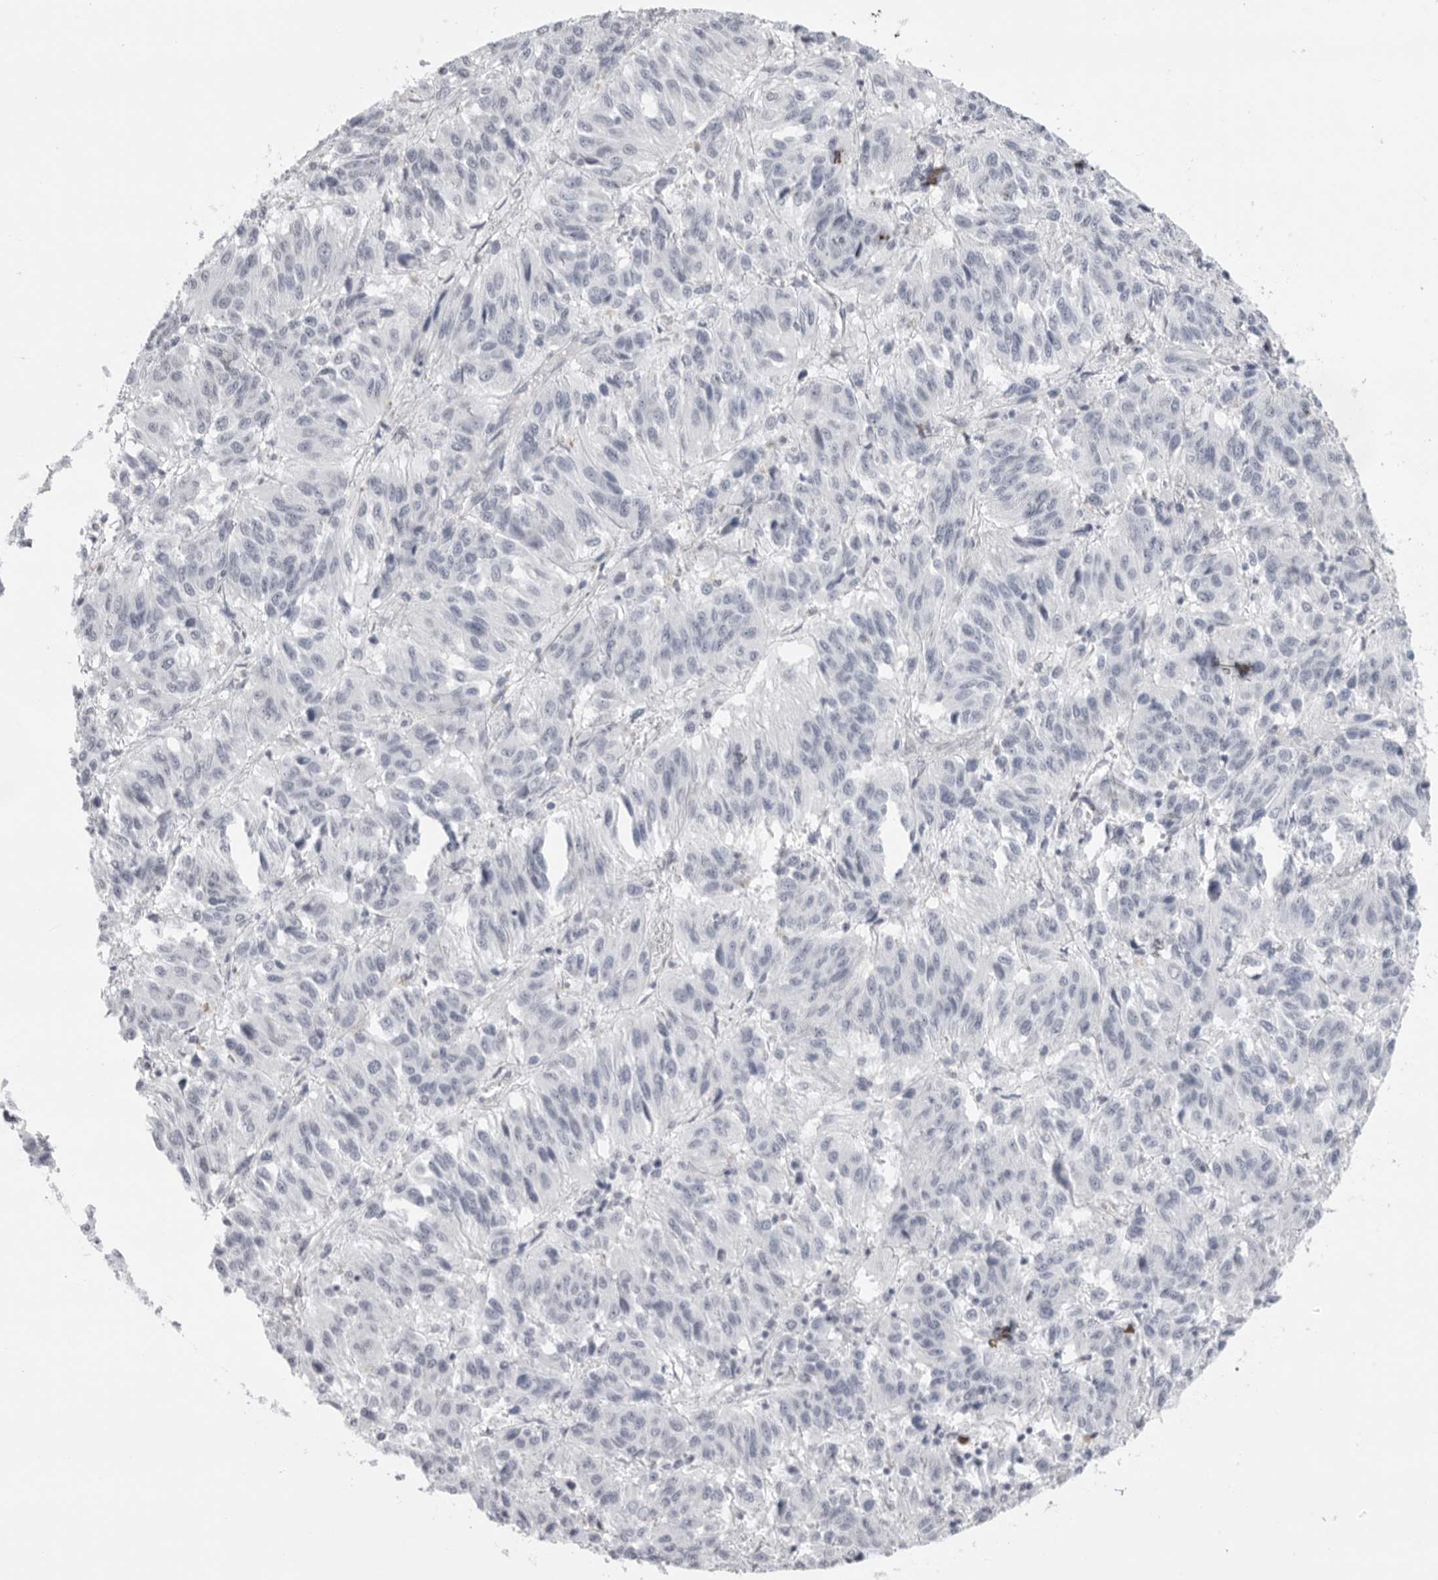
{"staining": {"intensity": "negative", "quantity": "none", "location": "none"}, "tissue": "melanoma", "cell_type": "Tumor cells", "image_type": "cancer", "snomed": [{"axis": "morphology", "description": "Malignant melanoma, Metastatic site"}, {"axis": "topography", "description": "Lung"}], "caption": "A photomicrograph of melanoma stained for a protein displays no brown staining in tumor cells.", "gene": "SERPINF2", "patient": {"sex": "male", "age": 64}}